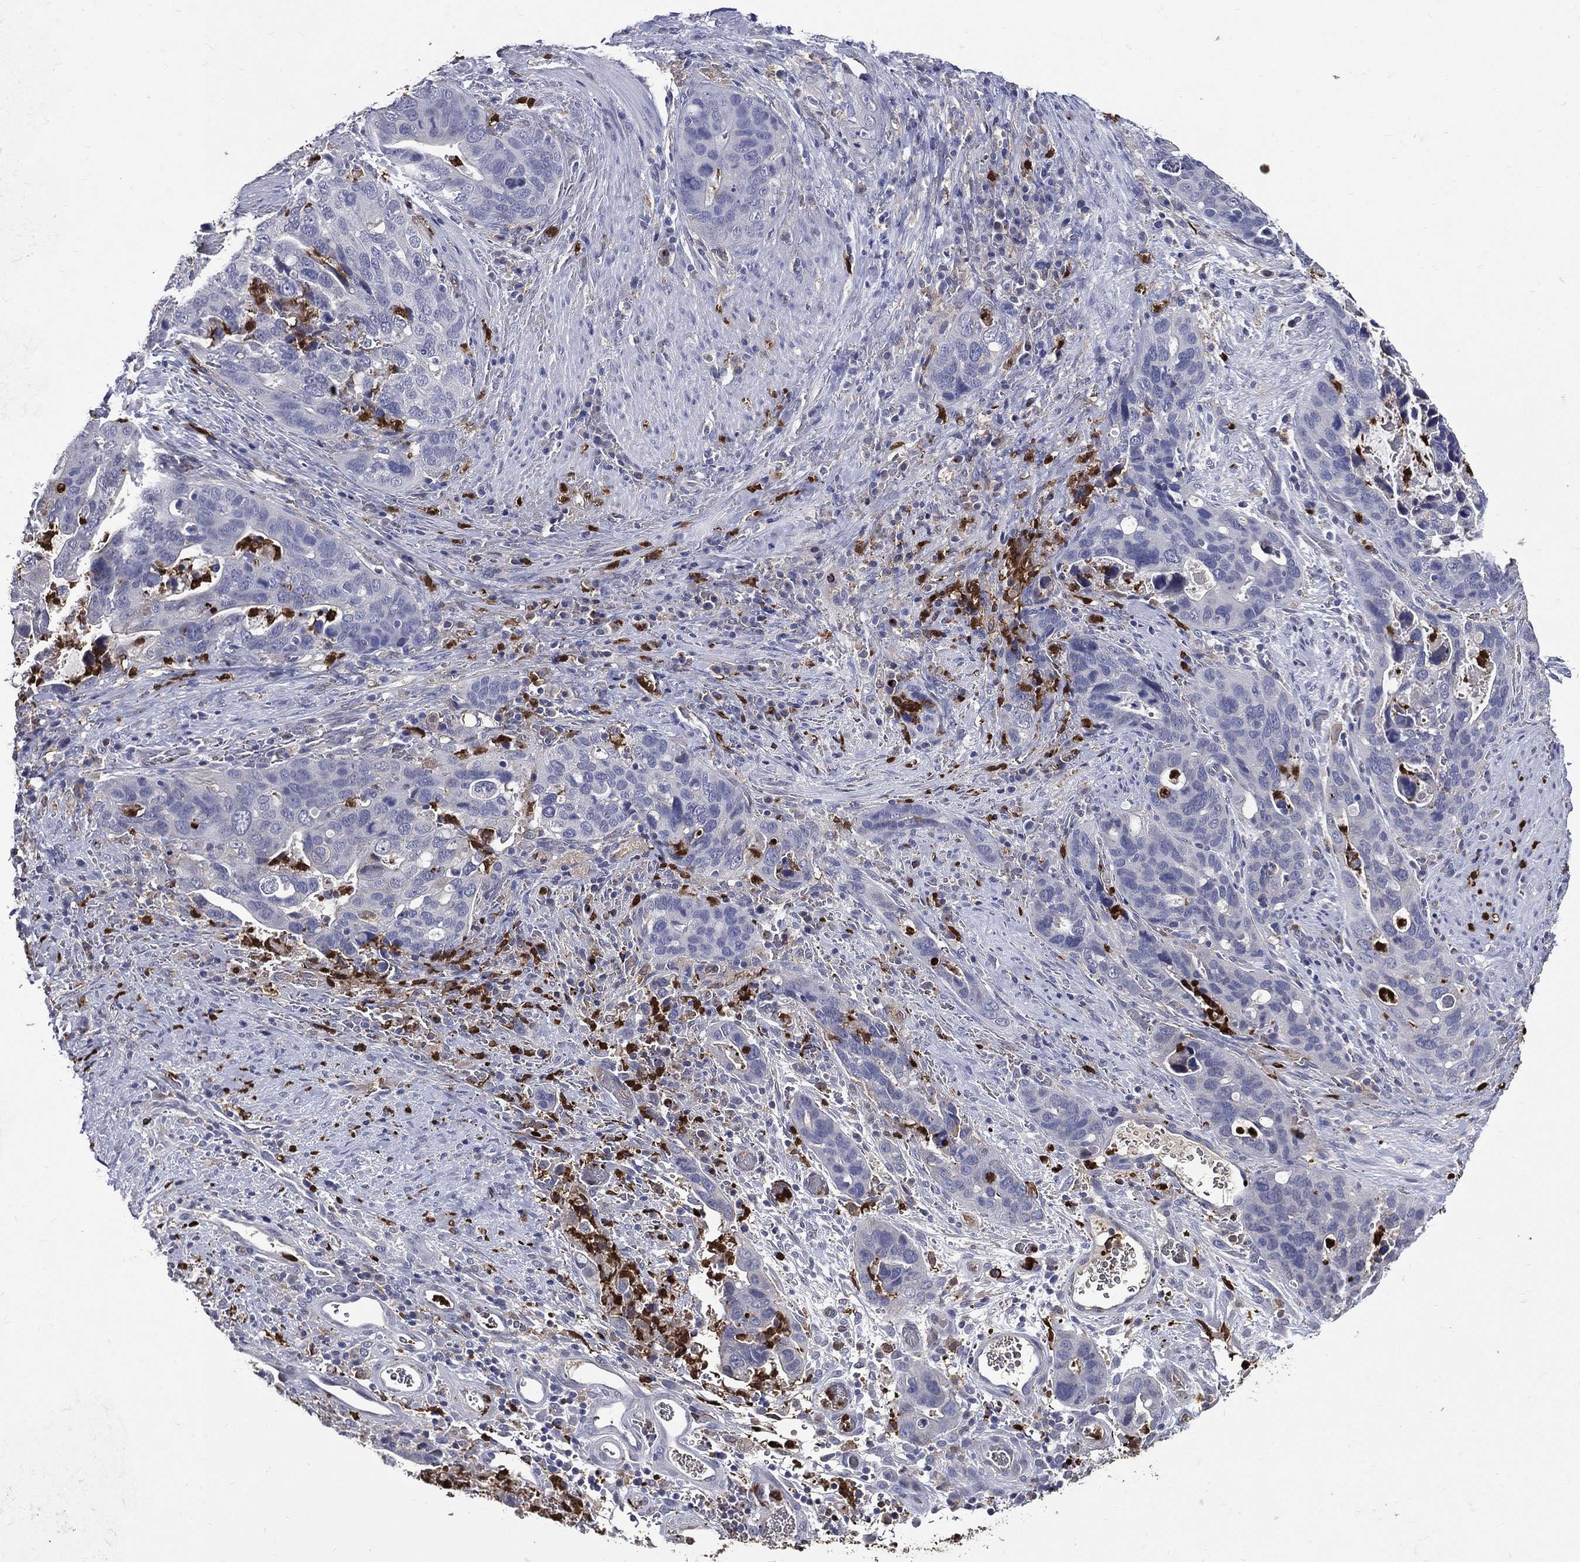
{"staining": {"intensity": "negative", "quantity": "none", "location": "none"}, "tissue": "stomach cancer", "cell_type": "Tumor cells", "image_type": "cancer", "snomed": [{"axis": "morphology", "description": "Adenocarcinoma, NOS"}, {"axis": "topography", "description": "Stomach"}], "caption": "Immunohistochemical staining of human stomach cancer exhibits no significant positivity in tumor cells. (Brightfield microscopy of DAB IHC at high magnification).", "gene": "GPR171", "patient": {"sex": "male", "age": 54}}